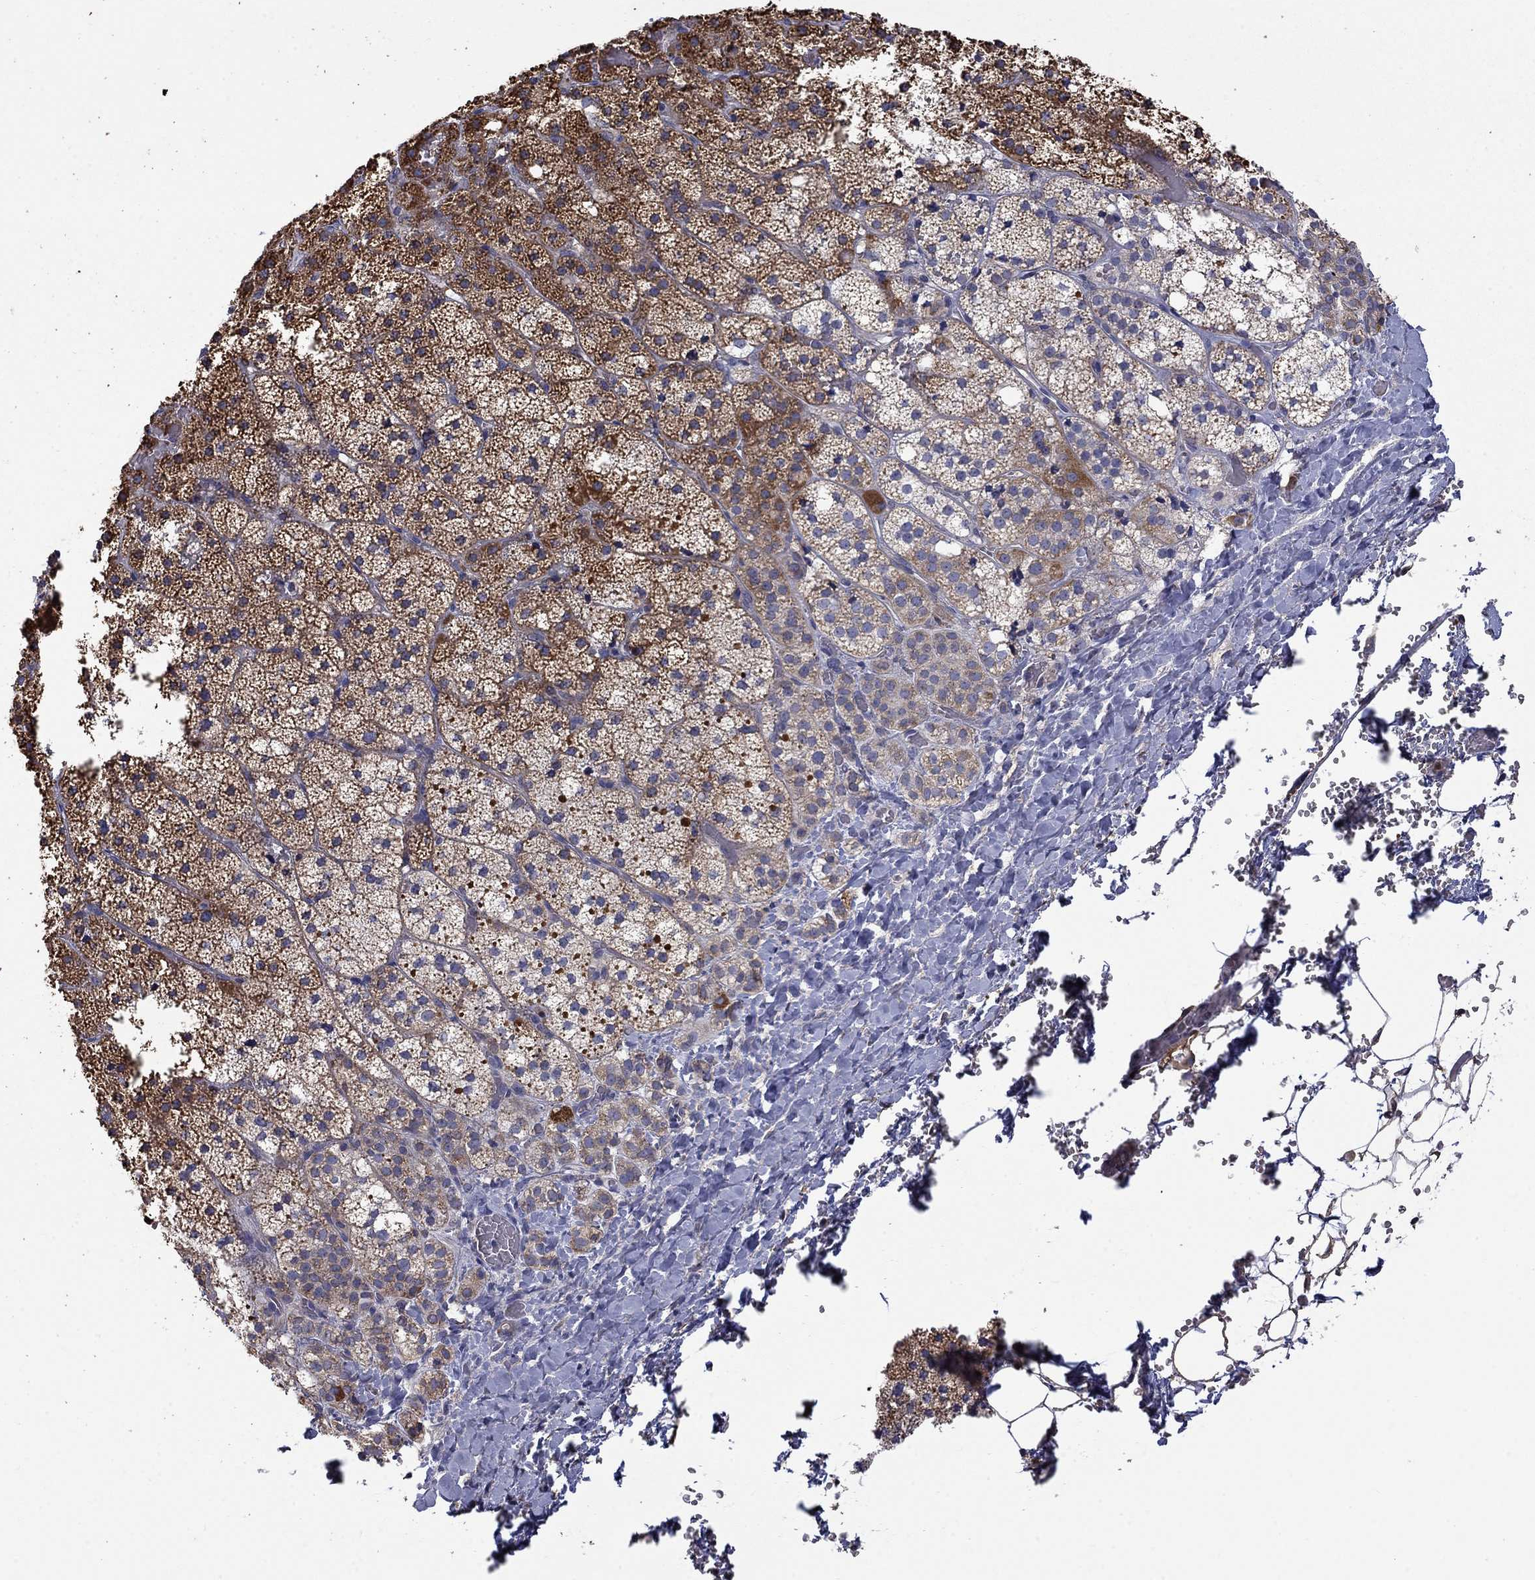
{"staining": {"intensity": "strong", "quantity": "25%-75%", "location": "cytoplasmic/membranous"}, "tissue": "adrenal gland", "cell_type": "Glandular cells", "image_type": "normal", "snomed": [{"axis": "morphology", "description": "Normal tissue, NOS"}, {"axis": "topography", "description": "Adrenal gland"}], "caption": "Brown immunohistochemical staining in benign human adrenal gland exhibits strong cytoplasmic/membranous staining in about 25%-75% of glandular cells. (IHC, brightfield microscopy, high magnification).", "gene": "CAMKK2", "patient": {"sex": "male", "age": 53}}